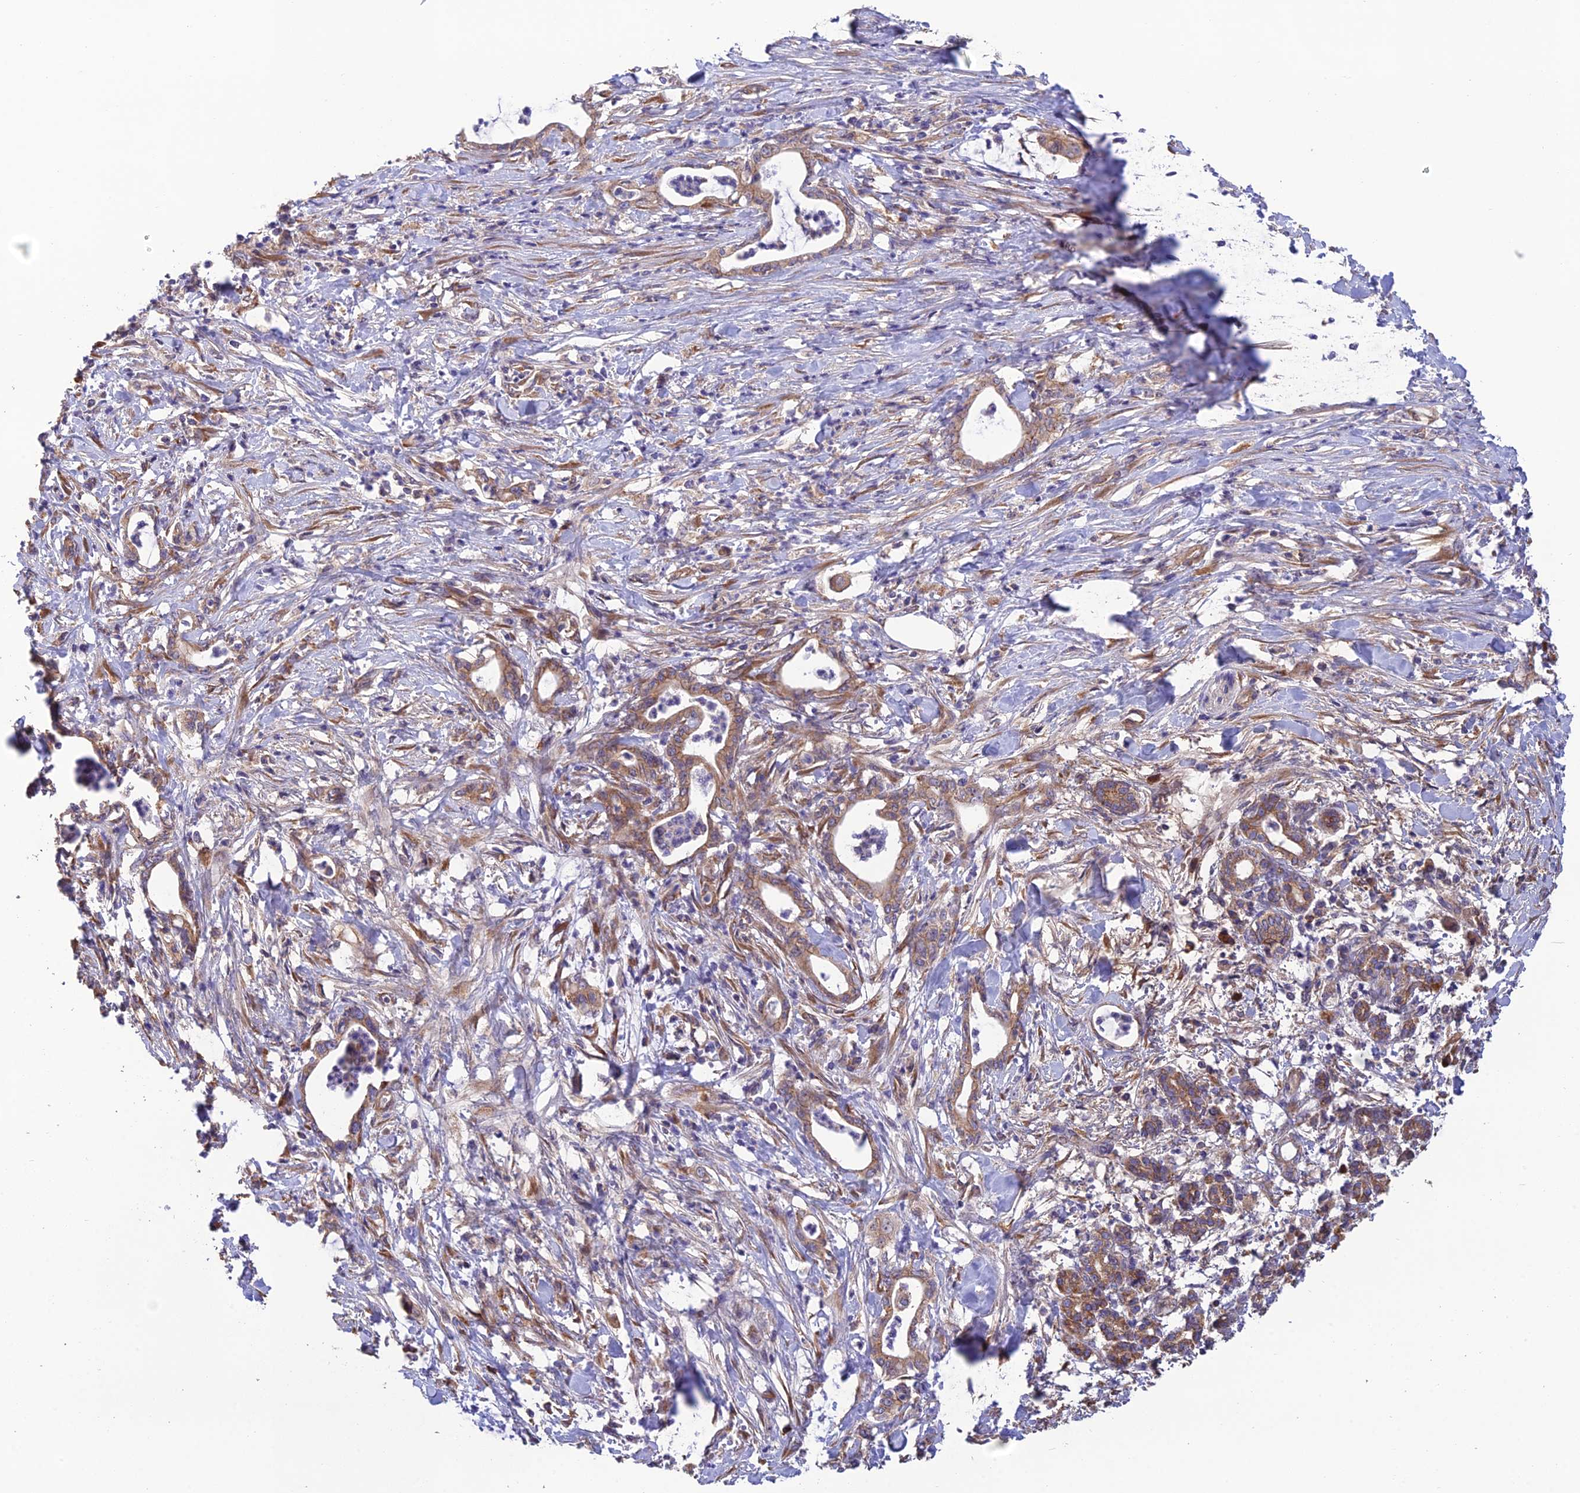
{"staining": {"intensity": "moderate", "quantity": ">75%", "location": "cytoplasmic/membranous"}, "tissue": "pancreatic cancer", "cell_type": "Tumor cells", "image_type": "cancer", "snomed": [{"axis": "morphology", "description": "Adenocarcinoma, NOS"}, {"axis": "topography", "description": "Pancreas"}], "caption": "This is a micrograph of immunohistochemistry staining of pancreatic cancer, which shows moderate expression in the cytoplasmic/membranous of tumor cells.", "gene": "MRNIP", "patient": {"sex": "female", "age": 55}}